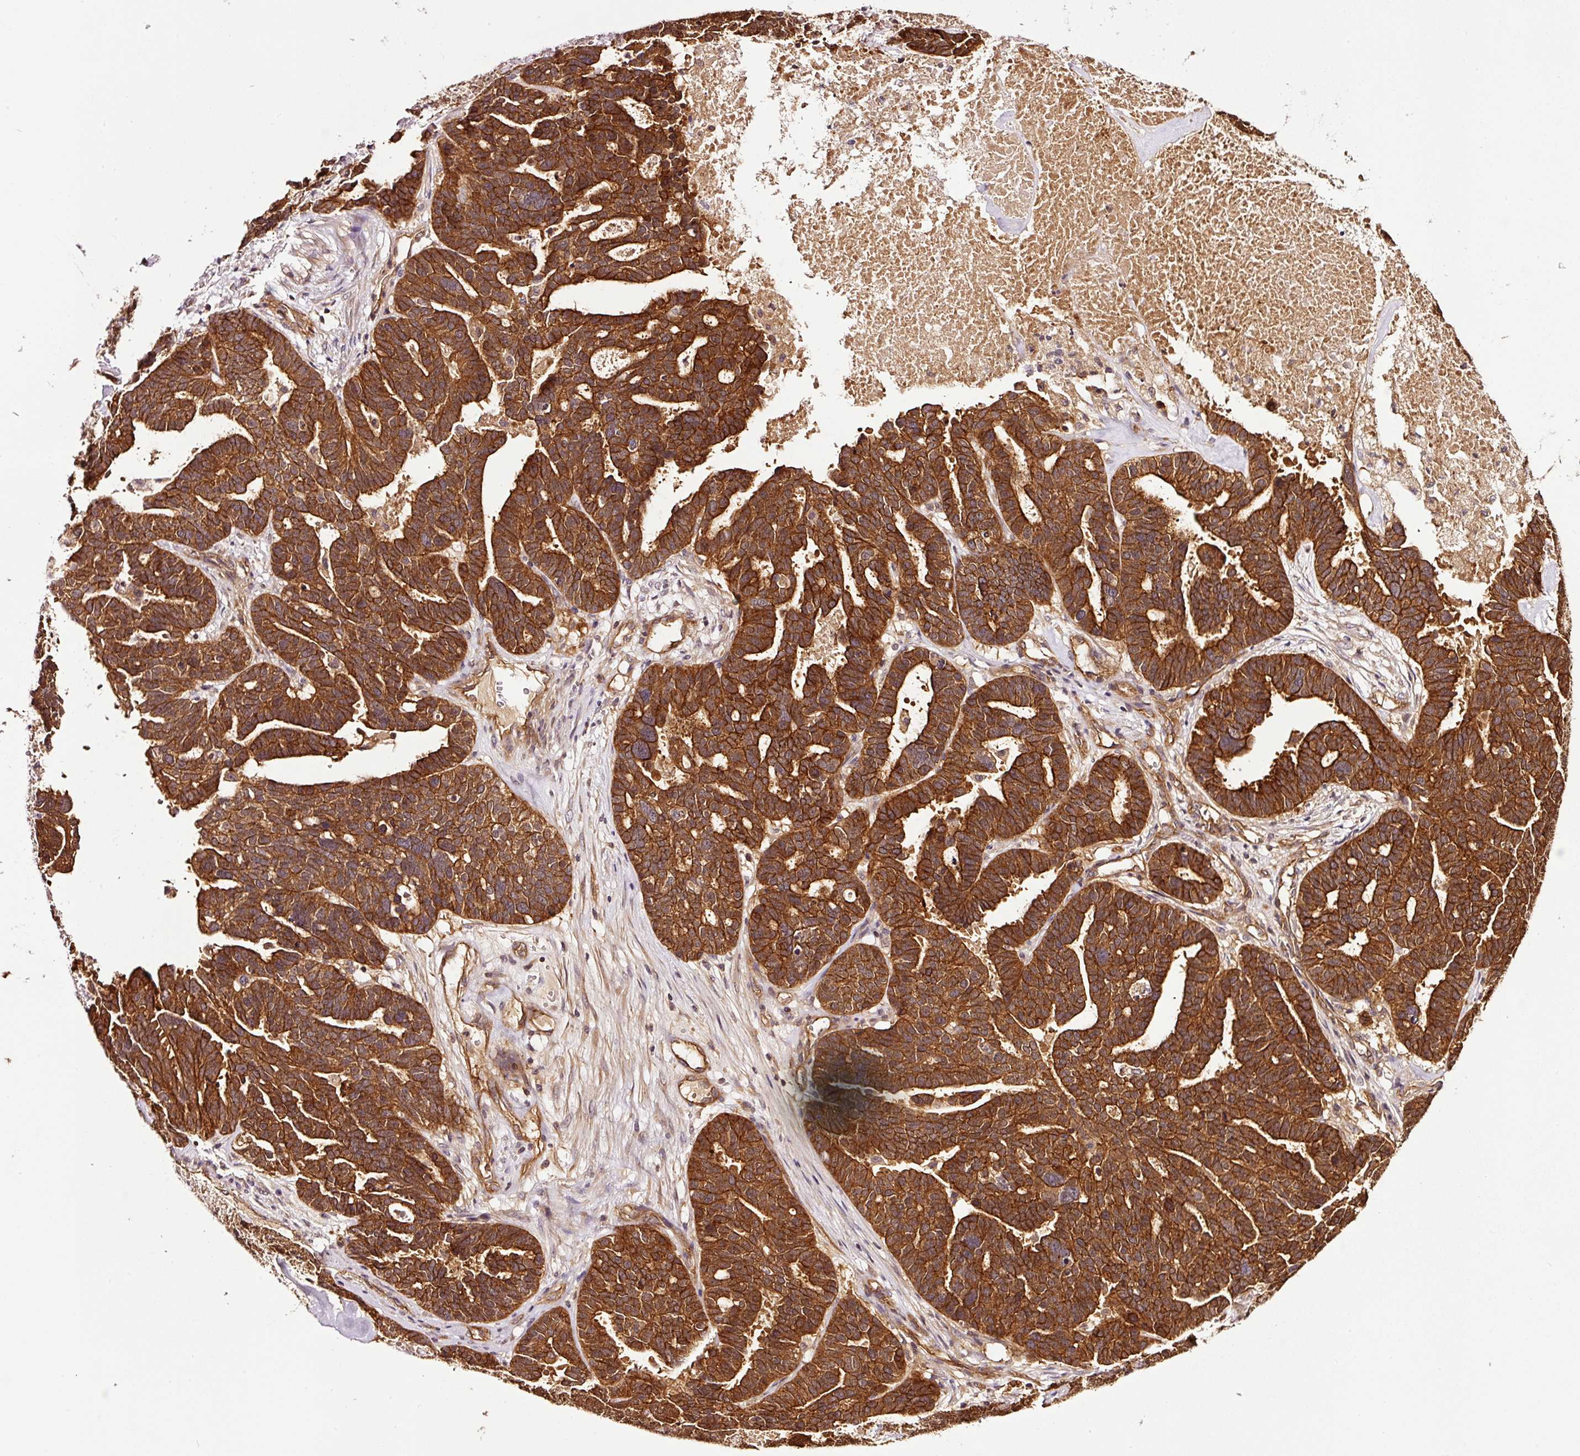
{"staining": {"intensity": "strong", "quantity": ">75%", "location": "cytoplasmic/membranous"}, "tissue": "ovarian cancer", "cell_type": "Tumor cells", "image_type": "cancer", "snomed": [{"axis": "morphology", "description": "Cystadenocarcinoma, serous, NOS"}, {"axis": "topography", "description": "Ovary"}], "caption": "Protein staining by IHC shows strong cytoplasmic/membranous expression in approximately >75% of tumor cells in ovarian cancer.", "gene": "METAP1", "patient": {"sex": "female", "age": 59}}